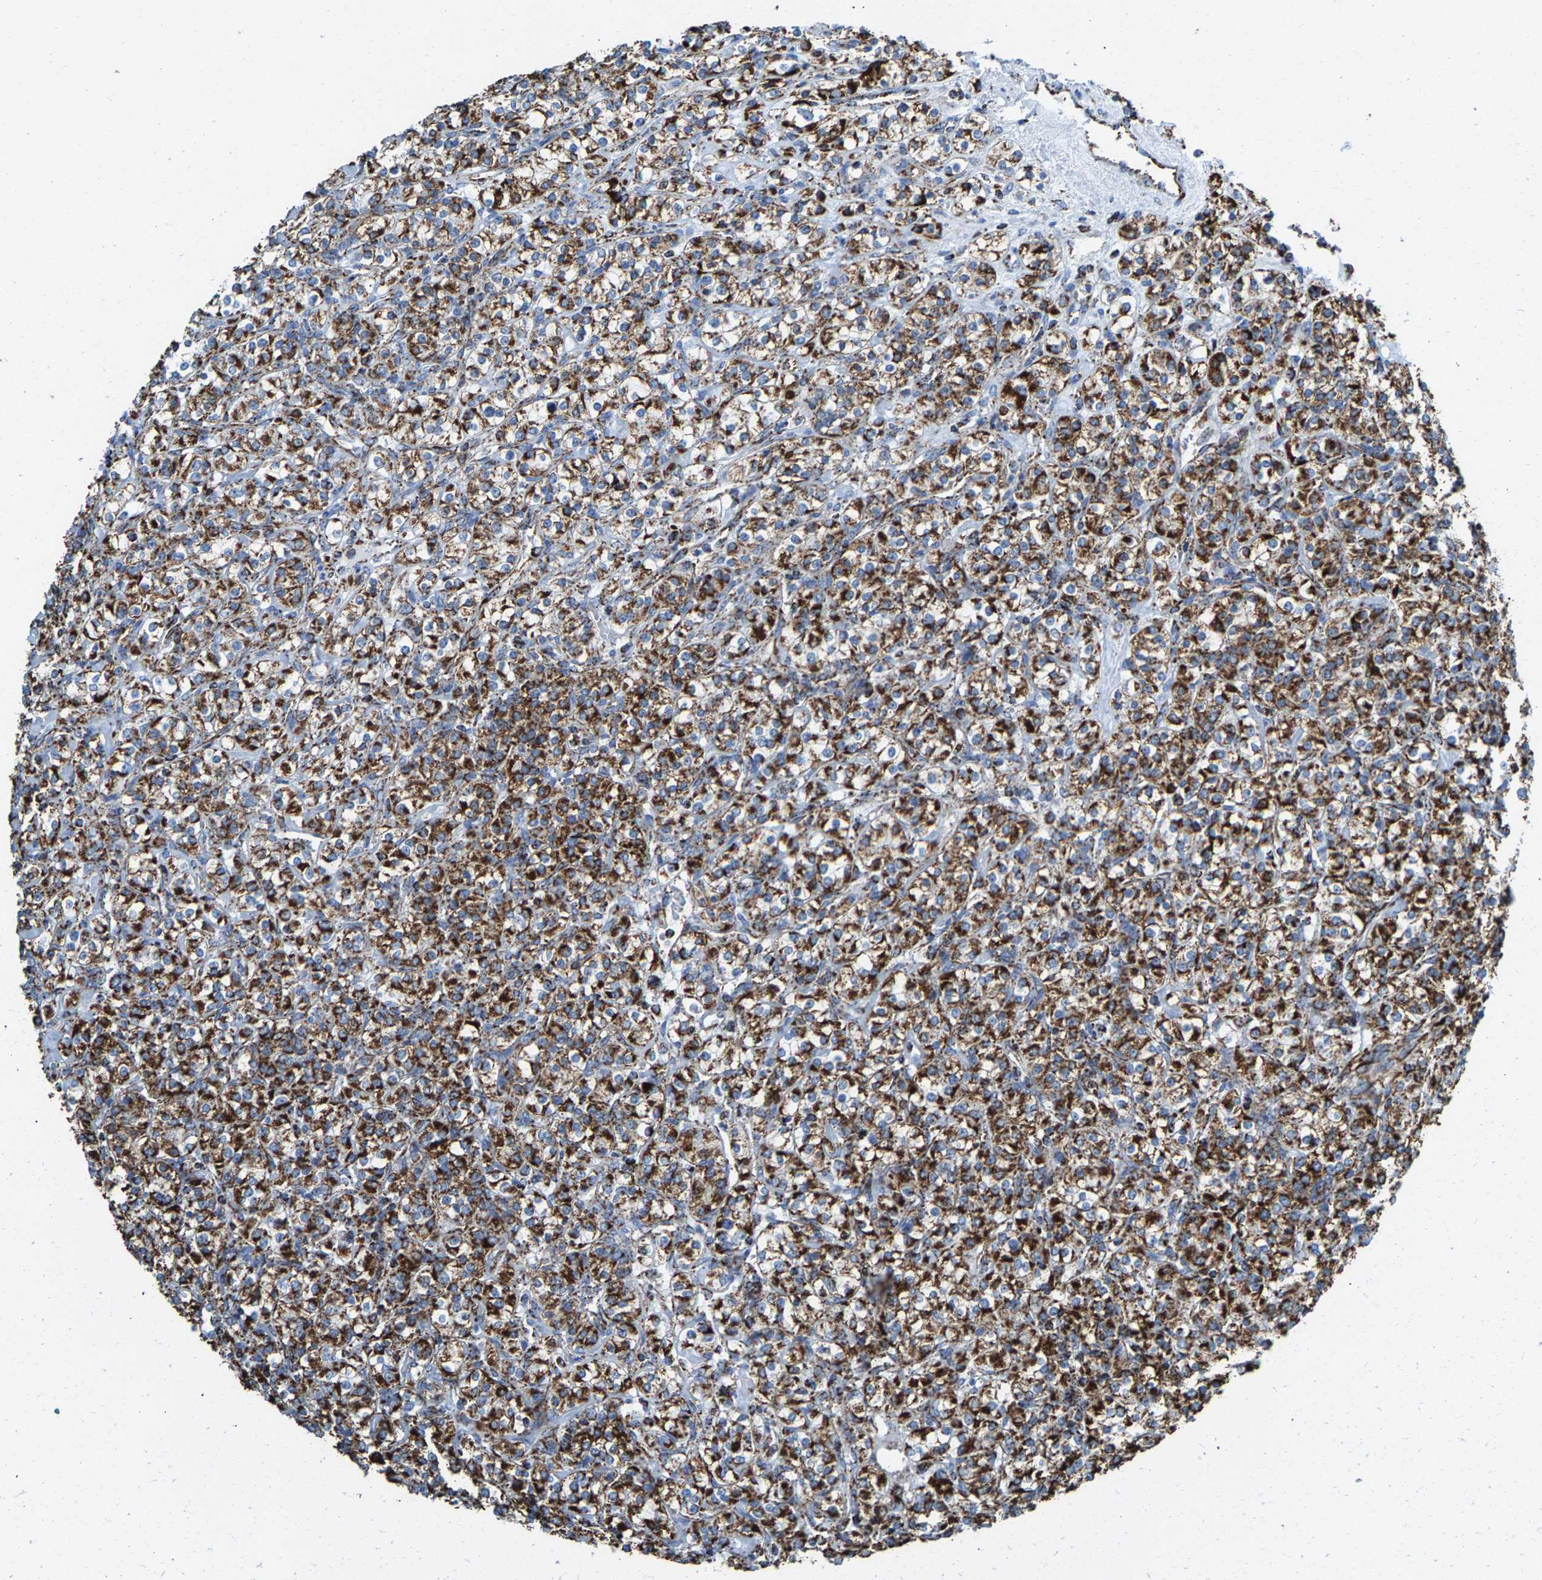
{"staining": {"intensity": "strong", "quantity": ">75%", "location": "cytoplasmic/membranous"}, "tissue": "renal cancer", "cell_type": "Tumor cells", "image_type": "cancer", "snomed": [{"axis": "morphology", "description": "Adenocarcinoma, NOS"}, {"axis": "topography", "description": "Kidney"}], "caption": "Strong cytoplasmic/membranous positivity for a protein is seen in approximately >75% of tumor cells of renal adenocarcinoma using immunohistochemistry (IHC).", "gene": "ECHS1", "patient": {"sex": "male", "age": 77}}